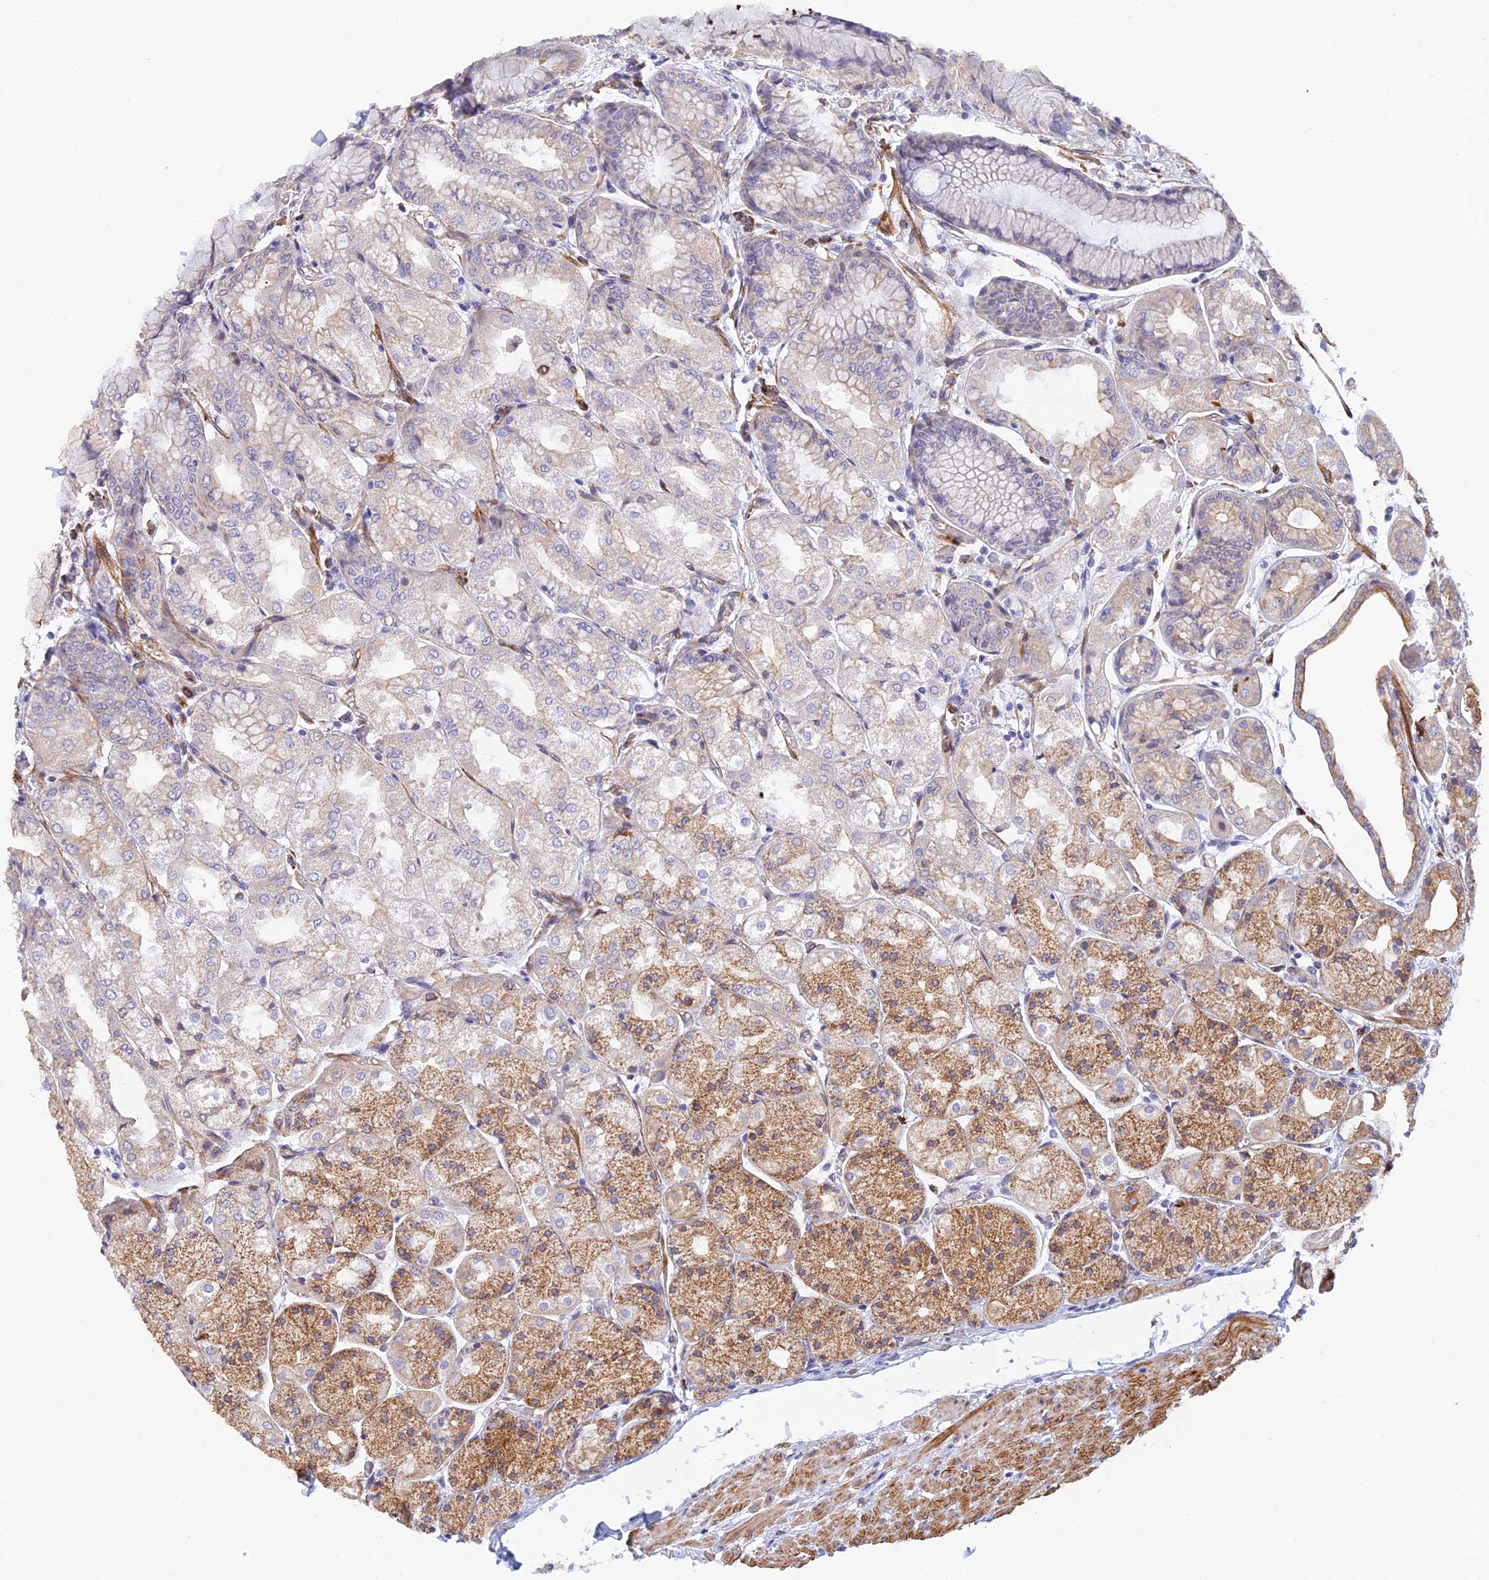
{"staining": {"intensity": "moderate", "quantity": "25%-75%", "location": "cytoplasmic/membranous"}, "tissue": "stomach", "cell_type": "Glandular cells", "image_type": "normal", "snomed": [{"axis": "morphology", "description": "Normal tissue, NOS"}, {"axis": "topography", "description": "Stomach, upper"}], "caption": "Immunohistochemistry of unremarkable stomach displays medium levels of moderate cytoplasmic/membranous positivity in approximately 25%-75% of glandular cells. (DAB = brown stain, brightfield microscopy at high magnification).", "gene": "ALDH1L2", "patient": {"sex": "male", "age": 72}}